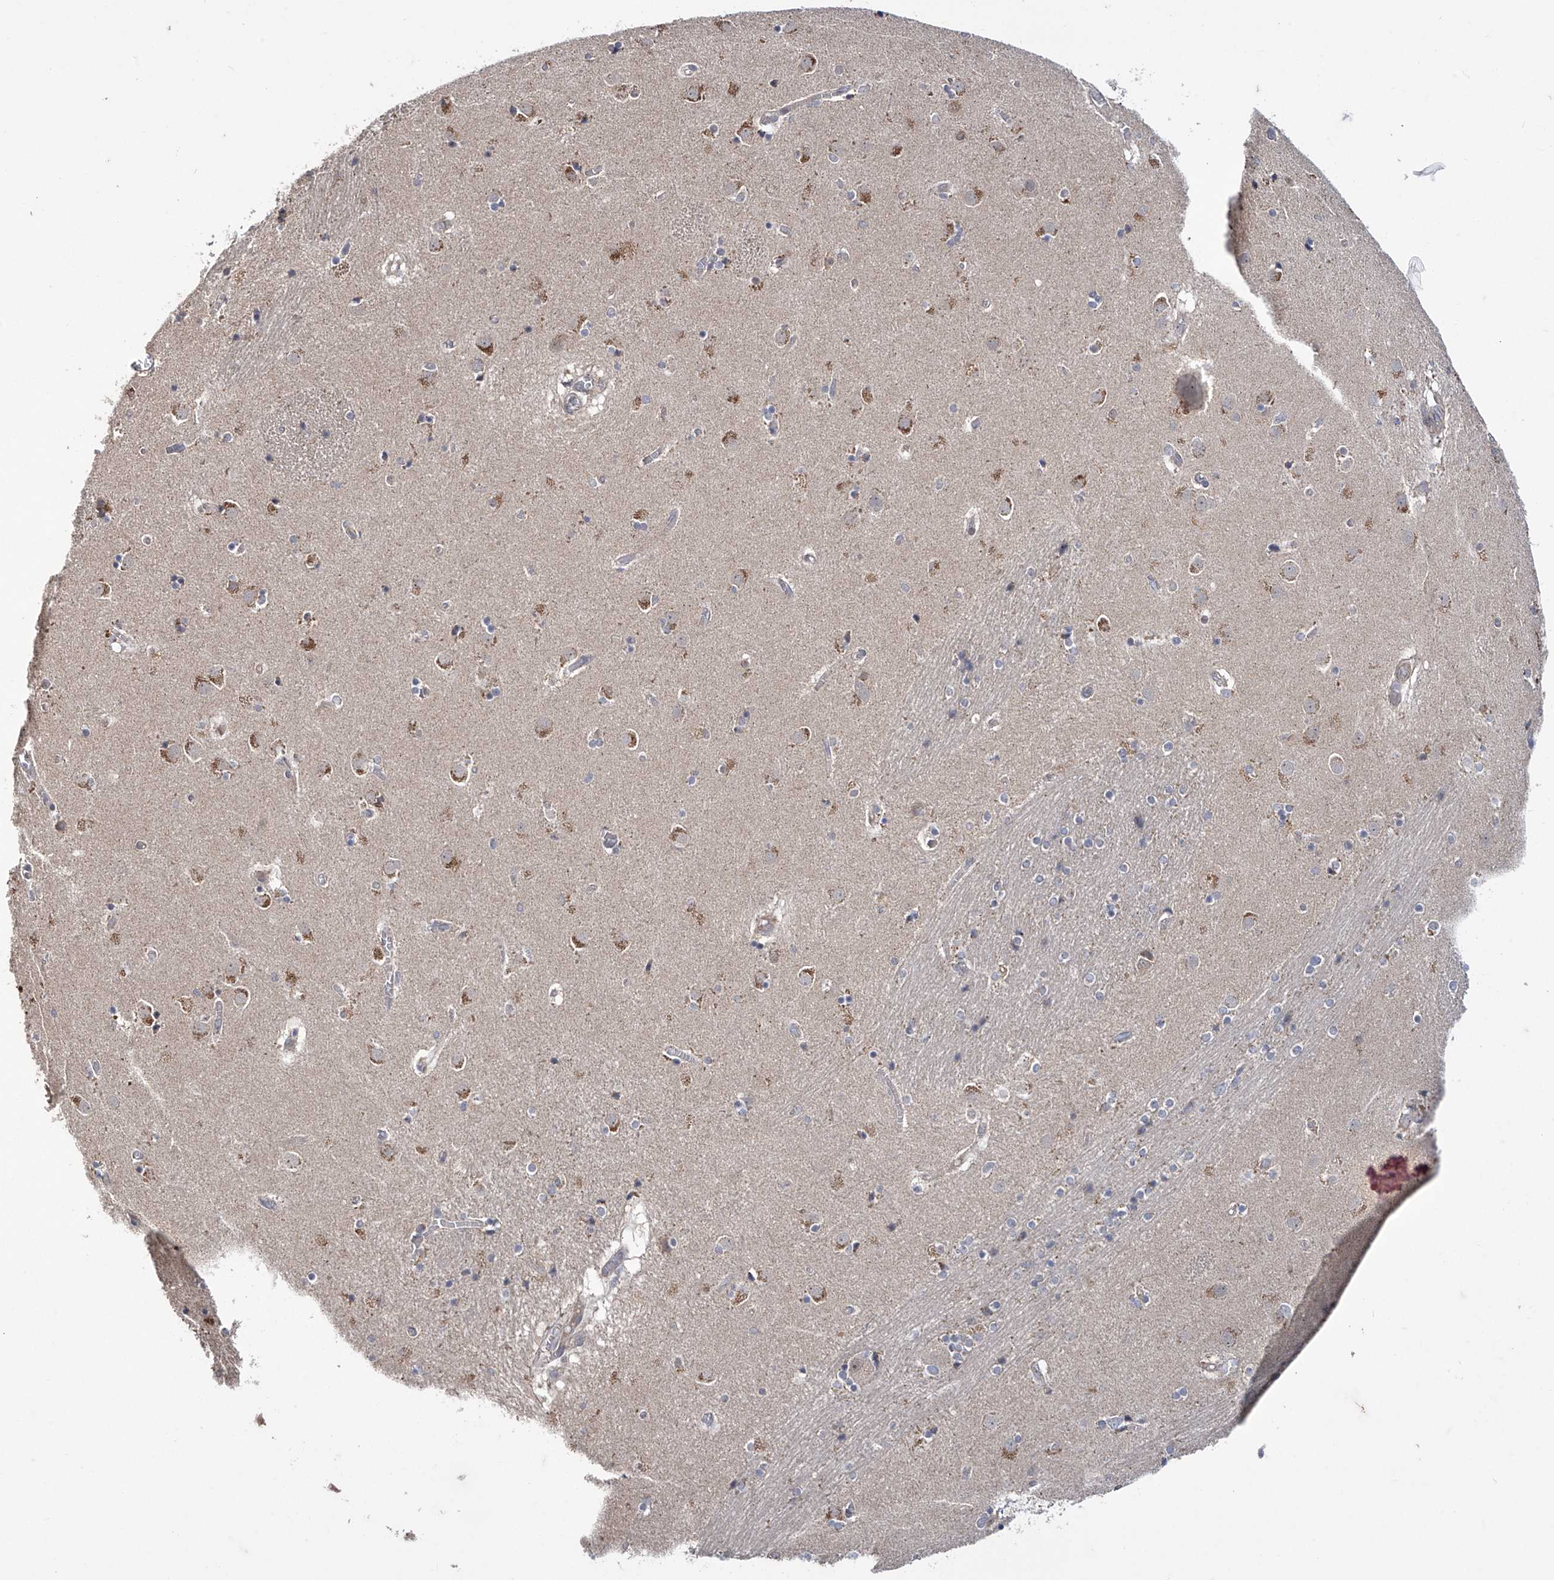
{"staining": {"intensity": "negative", "quantity": "none", "location": "none"}, "tissue": "caudate", "cell_type": "Glial cells", "image_type": "normal", "snomed": [{"axis": "morphology", "description": "Normal tissue, NOS"}, {"axis": "topography", "description": "Lateral ventricle wall"}], "caption": "A high-resolution micrograph shows immunohistochemistry (IHC) staining of normal caudate, which exhibits no significant positivity in glial cells.", "gene": "TRIM60", "patient": {"sex": "male", "age": 70}}